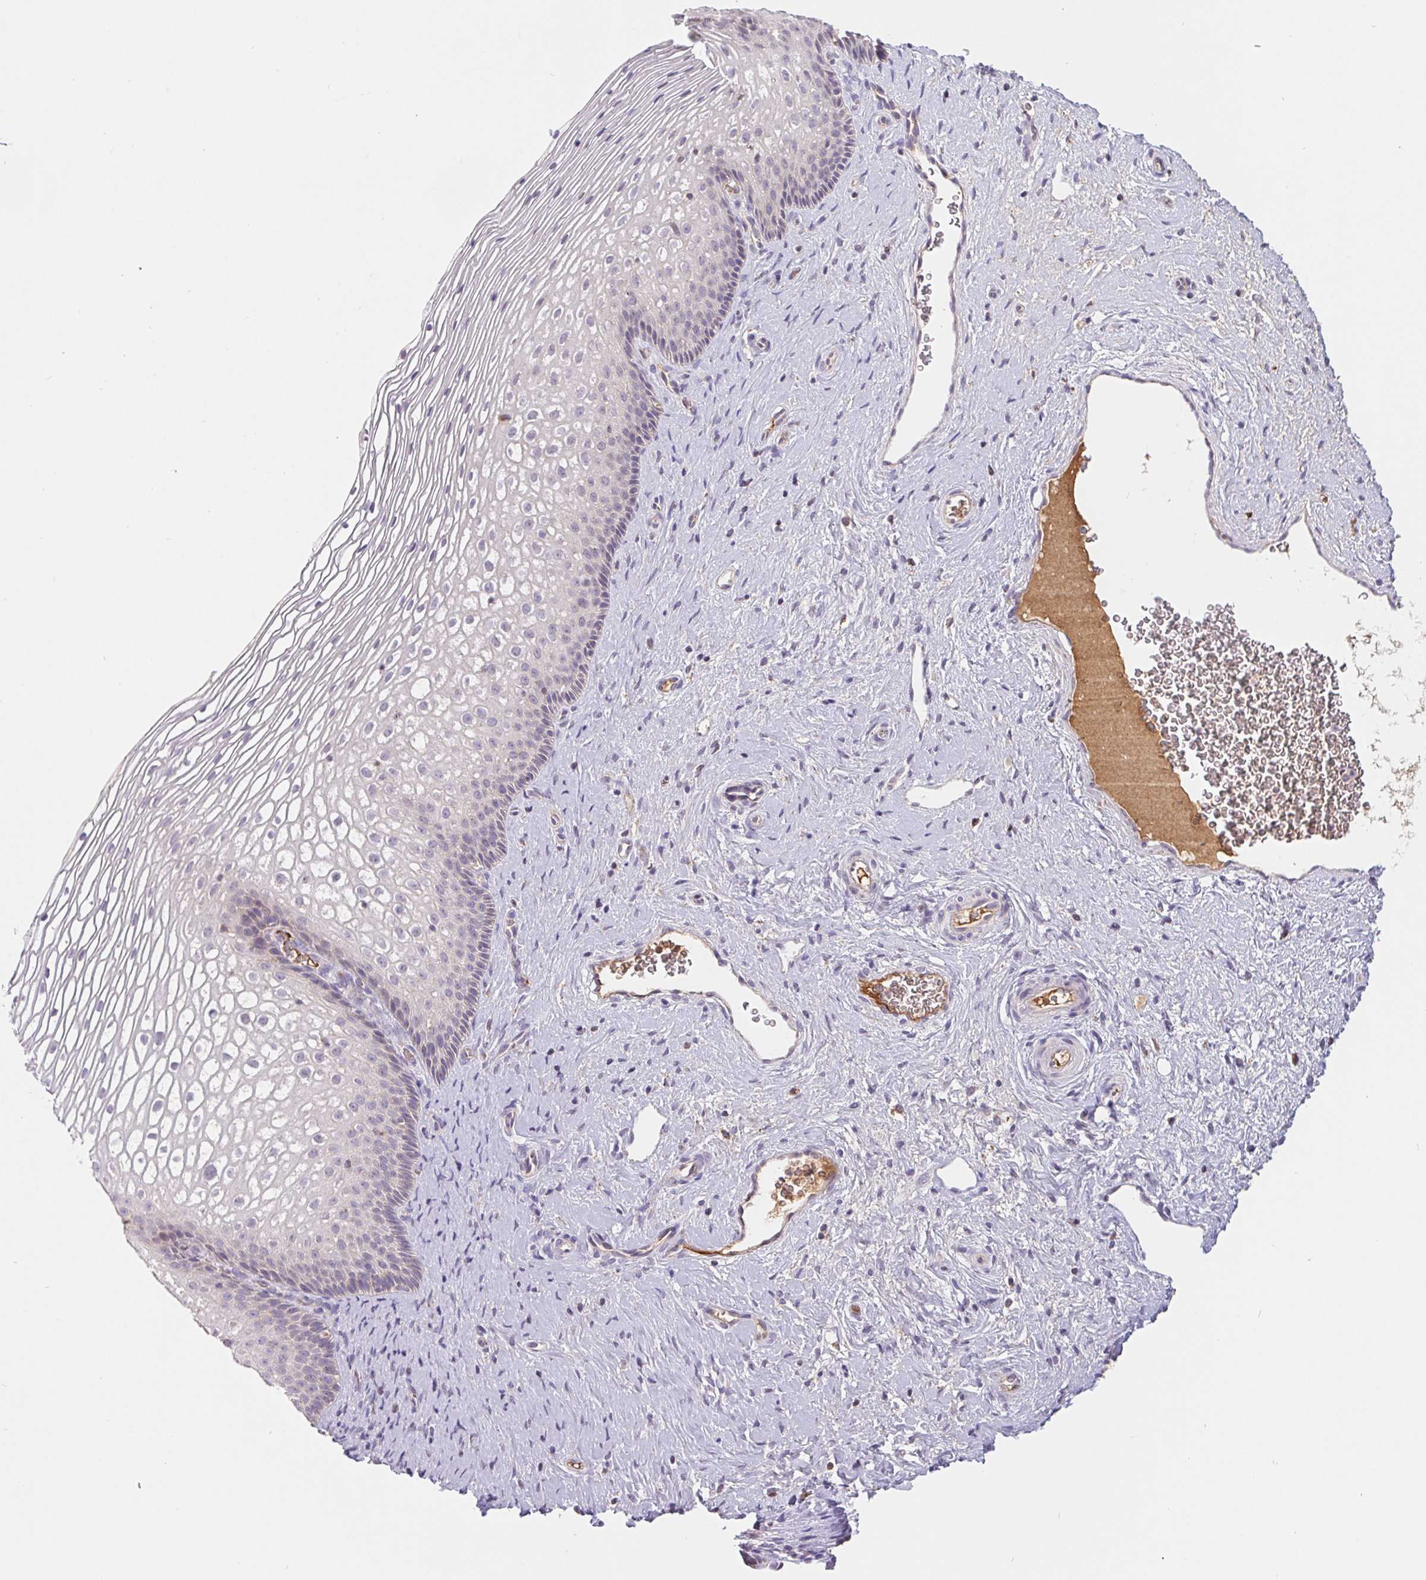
{"staining": {"intensity": "moderate", "quantity": "<25%", "location": "cytoplasmic/membranous"}, "tissue": "cervix", "cell_type": "Glandular cells", "image_type": "normal", "snomed": [{"axis": "morphology", "description": "Normal tissue, NOS"}, {"axis": "topography", "description": "Cervix"}], "caption": "Glandular cells show low levels of moderate cytoplasmic/membranous staining in about <25% of cells in normal human cervix. (DAB (3,3'-diaminobenzidine) IHC, brown staining for protein, blue staining for nuclei).", "gene": "EMC6", "patient": {"sex": "female", "age": 34}}